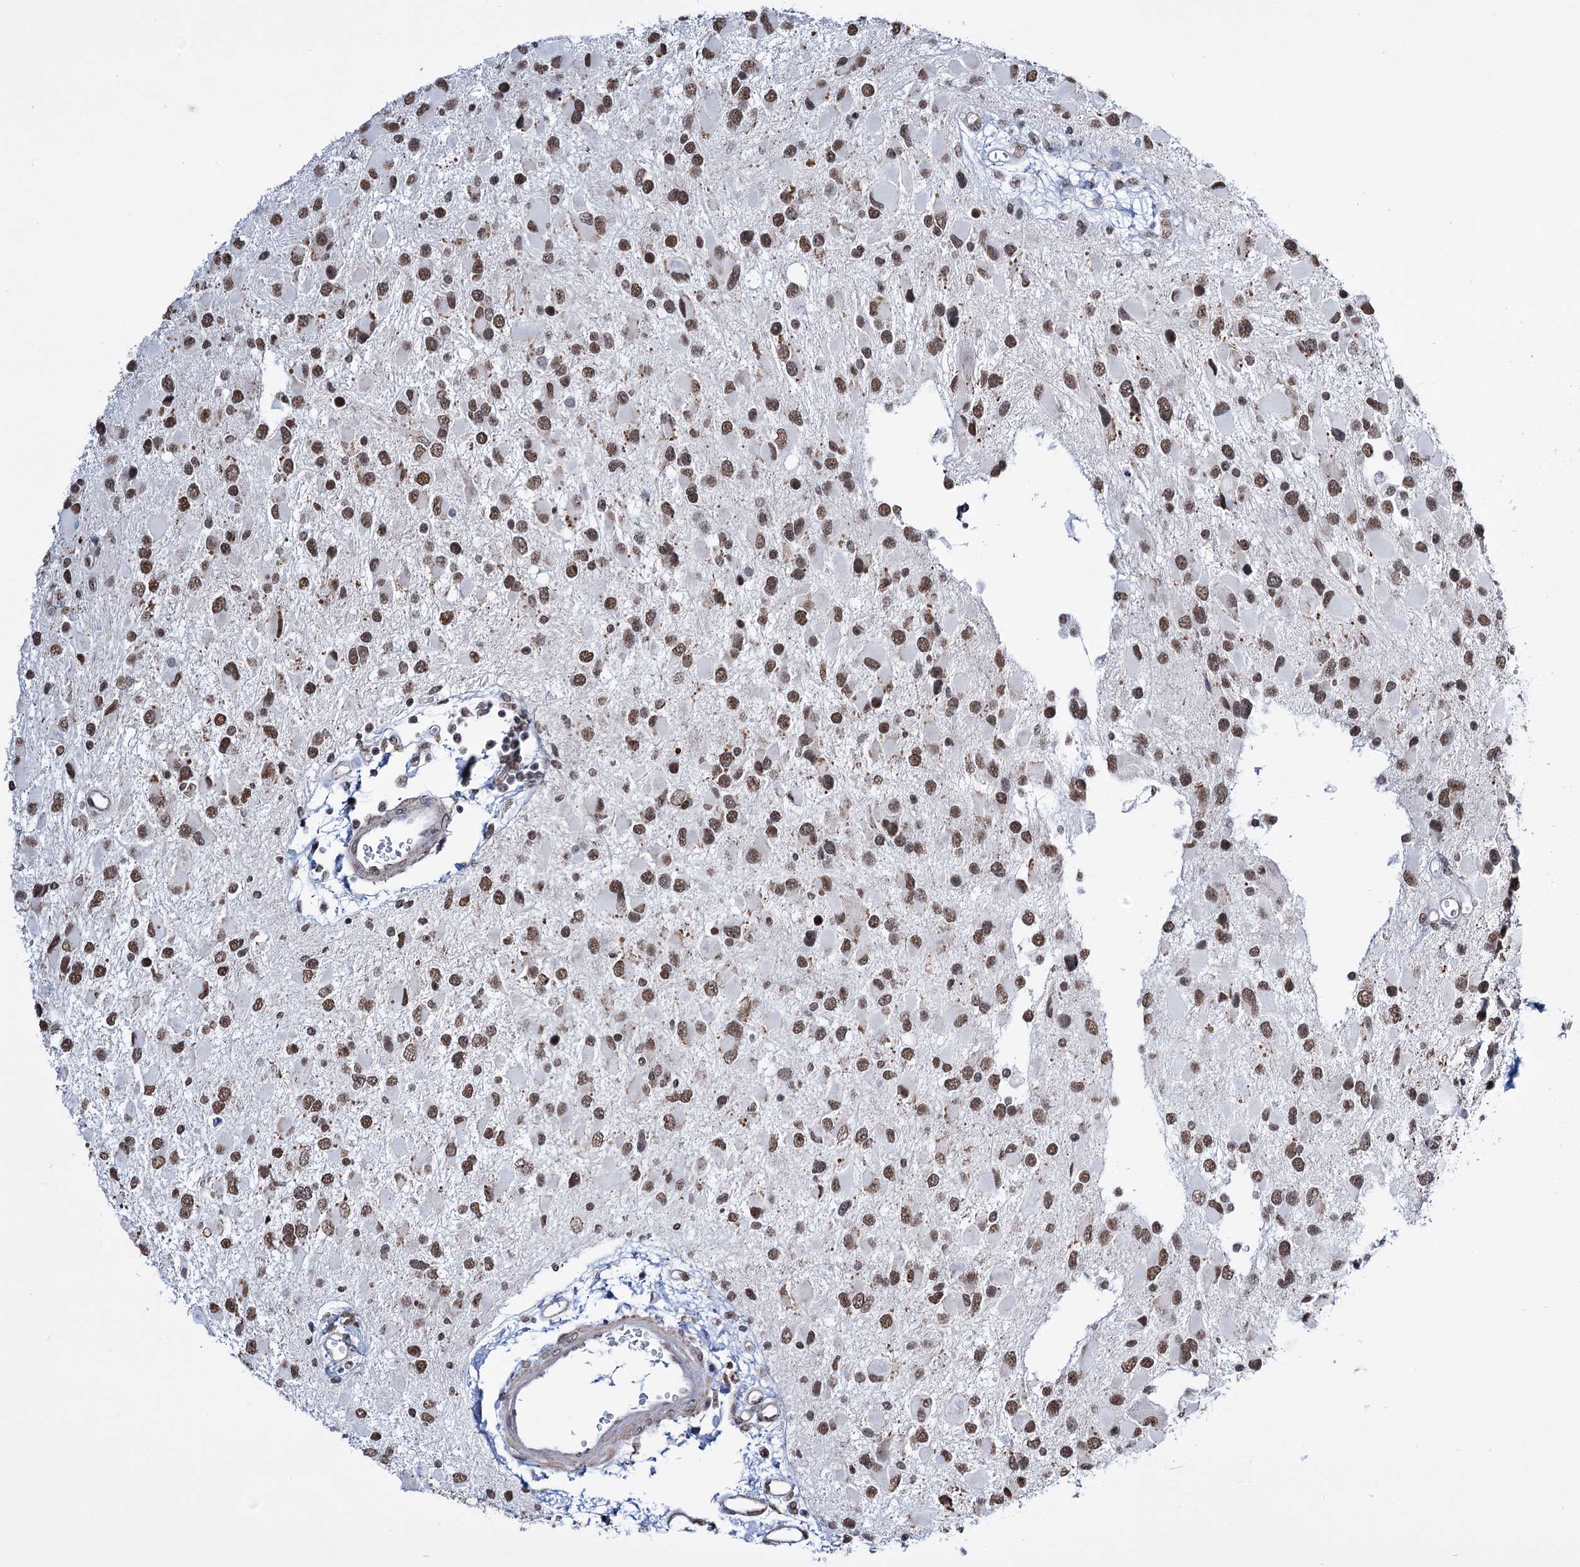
{"staining": {"intensity": "moderate", "quantity": ">75%", "location": "nuclear"}, "tissue": "glioma", "cell_type": "Tumor cells", "image_type": "cancer", "snomed": [{"axis": "morphology", "description": "Glioma, malignant, High grade"}, {"axis": "topography", "description": "Brain"}], "caption": "Protein expression by immunohistochemistry displays moderate nuclear staining in approximately >75% of tumor cells in malignant glioma (high-grade). (DAB (3,3'-diaminobenzidine) IHC, brown staining for protein, blue staining for nuclei).", "gene": "ABHD10", "patient": {"sex": "male", "age": 53}}